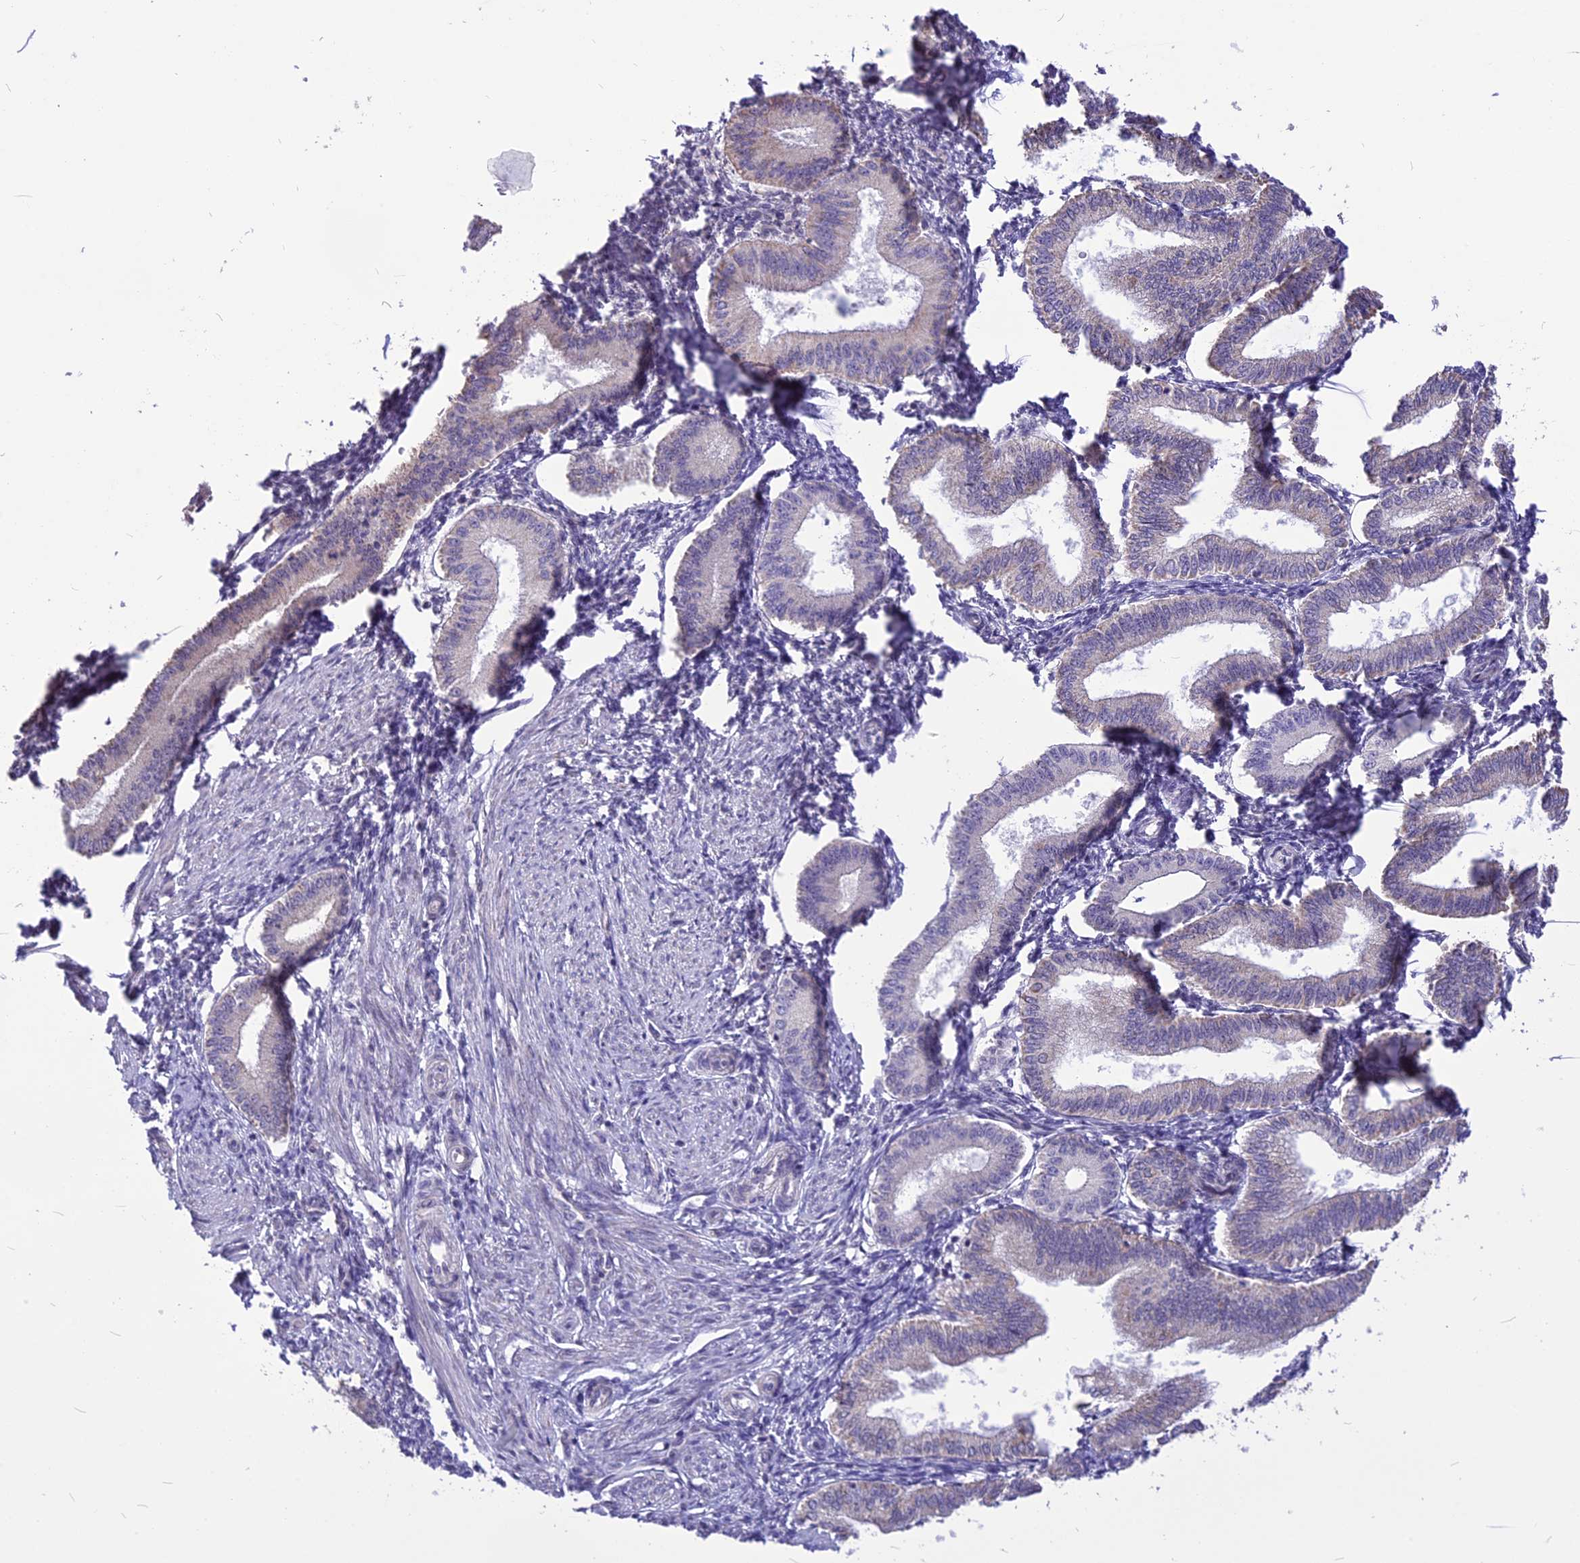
{"staining": {"intensity": "negative", "quantity": "none", "location": "none"}, "tissue": "endometrium", "cell_type": "Cells in endometrial stroma", "image_type": "normal", "snomed": [{"axis": "morphology", "description": "Normal tissue, NOS"}, {"axis": "topography", "description": "Endometrium"}], "caption": "Cells in endometrial stroma are negative for protein expression in benign human endometrium. Brightfield microscopy of immunohistochemistry stained with DAB (3,3'-diaminobenzidine) (brown) and hematoxylin (blue), captured at high magnification.", "gene": "CMSS1", "patient": {"sex": "female", "age": 39}}